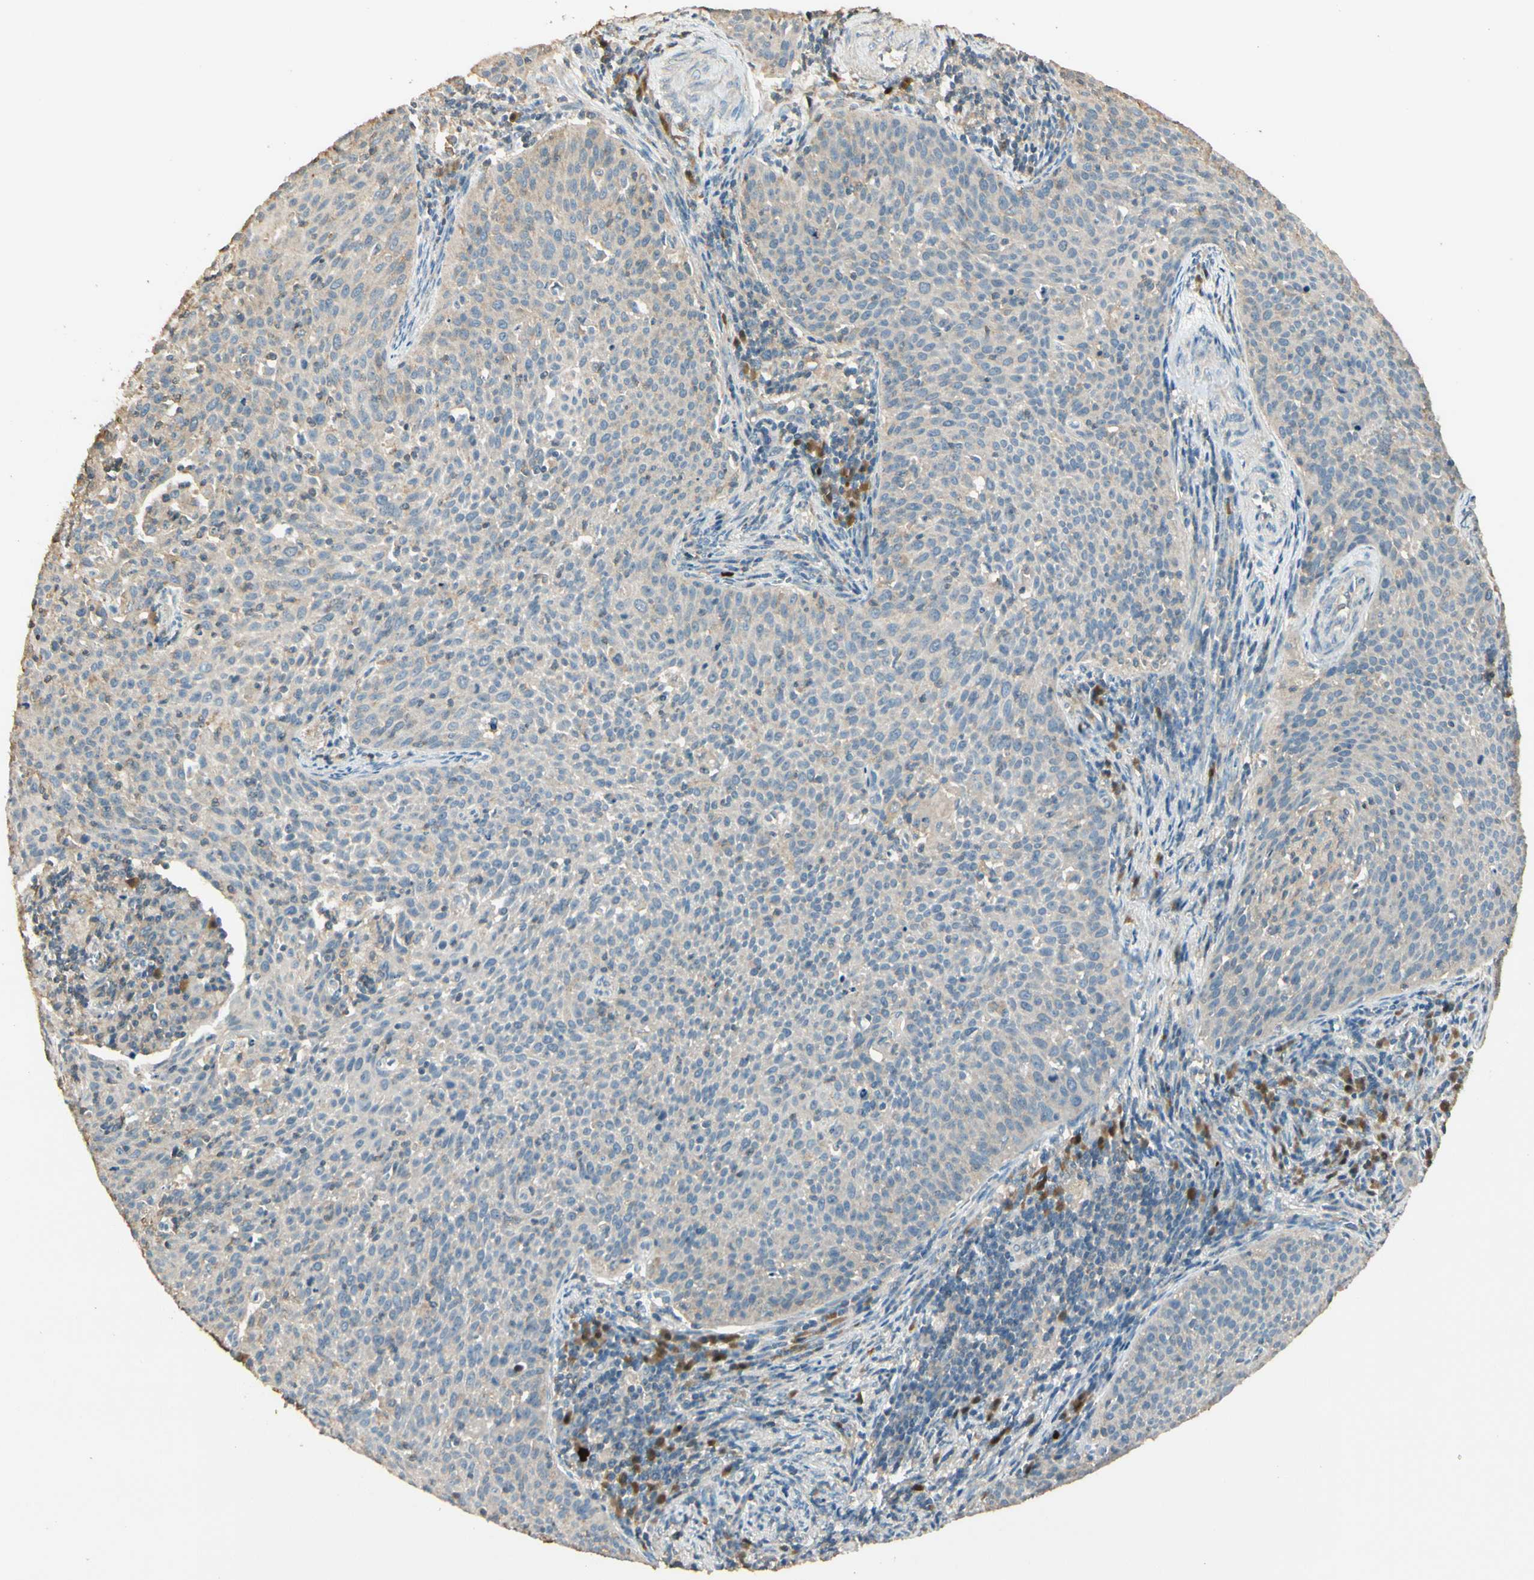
{"staining": {"intensity": "weak", "quantity": ">75%", "location": "cytoplasmic/membranous"}, "tissue": "cervical cancer", "cell_type": "Tumor cells", "image_type": "cancer", "snomed": [{"axis": "morphology", "description": "Squamous cell carcinoma, NOS"}, {"axis": "topography", "description": "Cervix"}], "caption": "Immunohistochemical staining of human cervical cancer (squamous cell carcinoma) displays low levels of weak cytoplasmic/membranous protein positivity in about >75% of tumor cells.", "gene": "PLXNA1", "patient": {"sex": "female", "age": 38}}